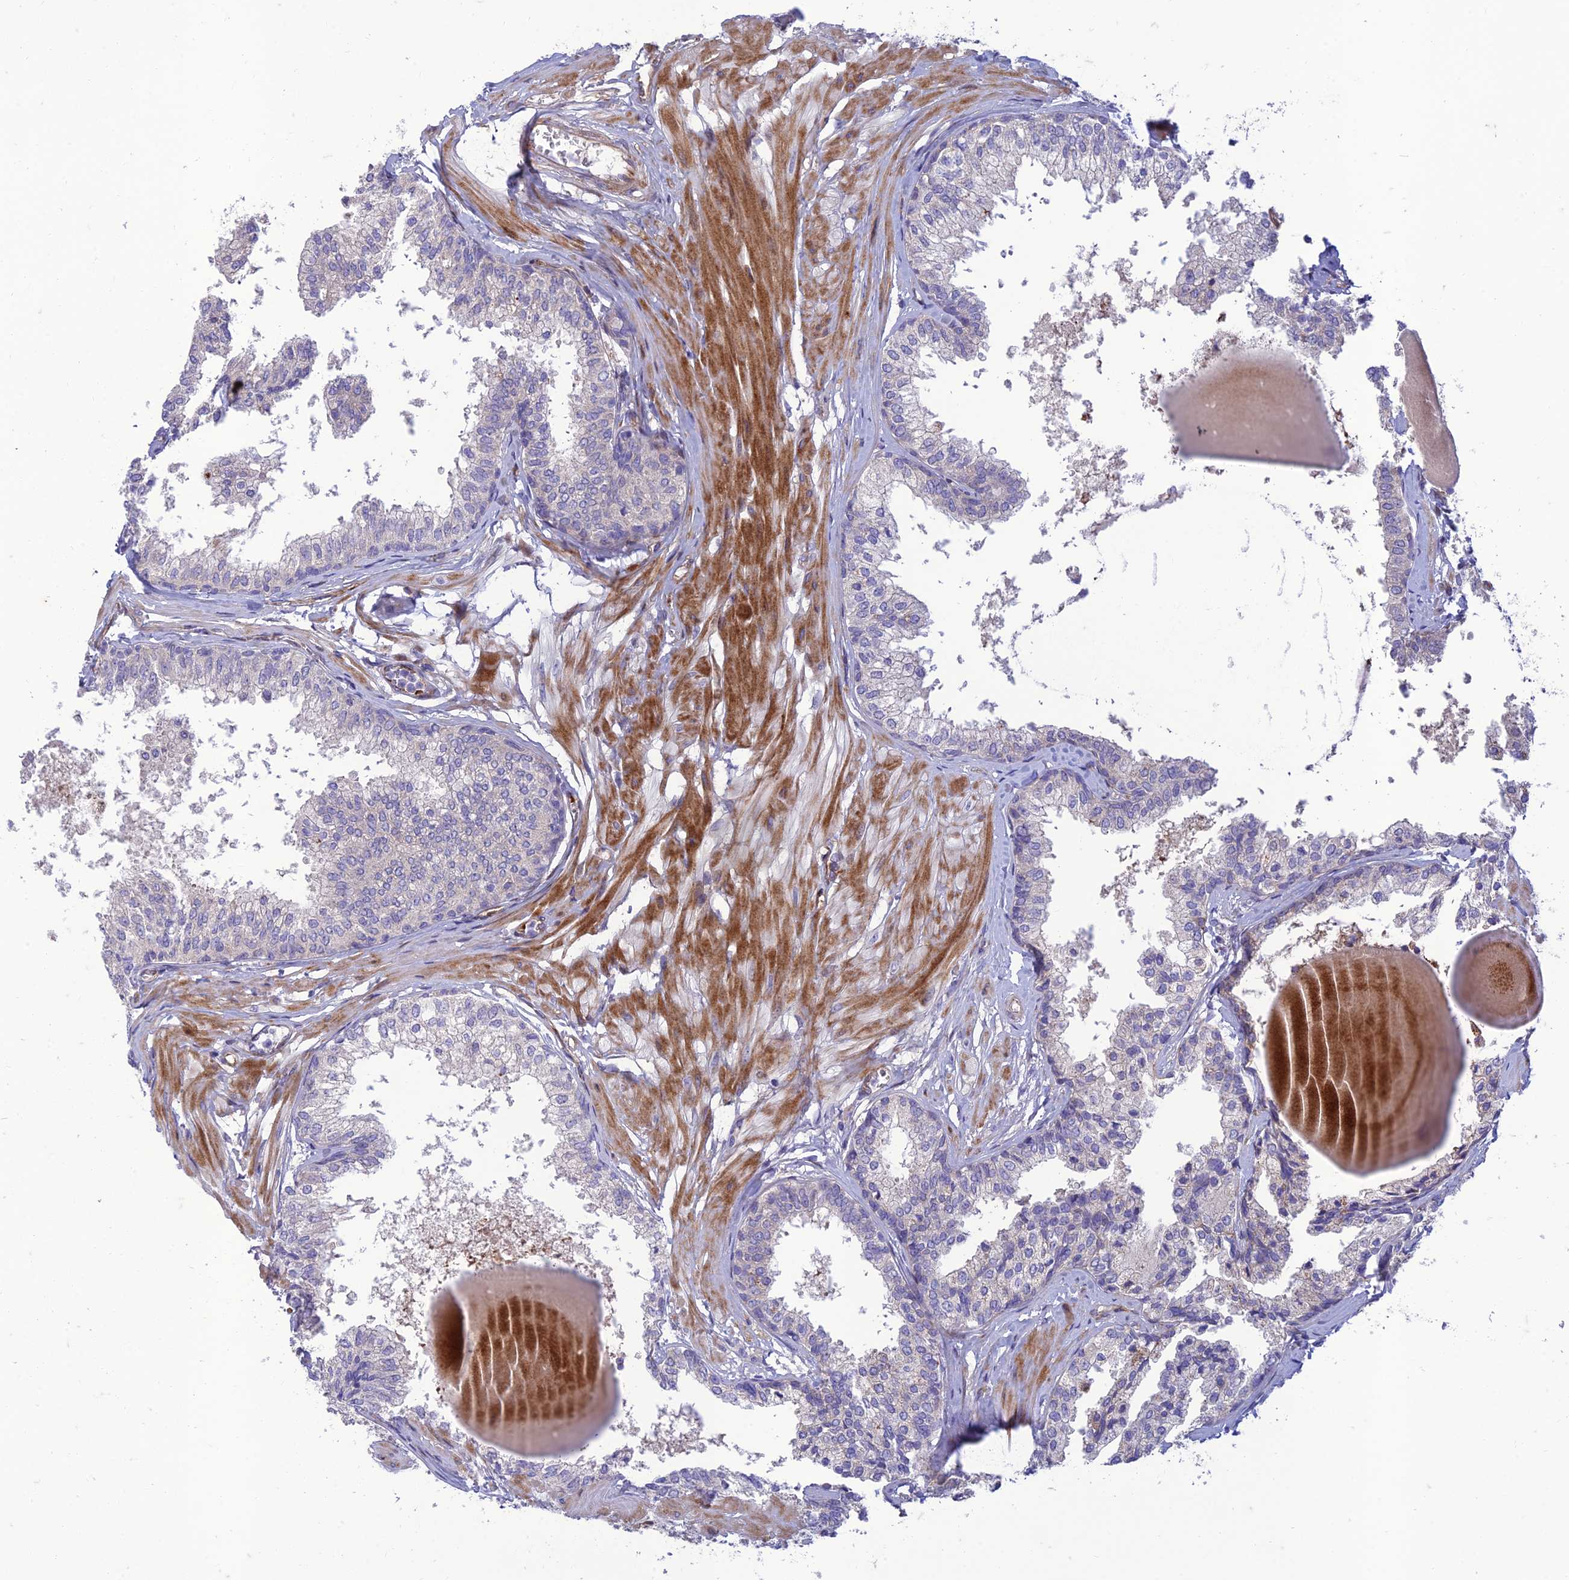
{"staining": {"intensity": "negative", "quantity": "none", "location": "none"}, "tissue": "prostate", "cell_type": "Glandular cells", "image_type": "normal", "snomed": [{"axis": "morphology", "description": "Normal tissue, NOS"}, {"axis": "topography", "description": "Prostate"}], "caption": "The immunohistochemistry (IHC) histopathology image has no significant positivity in glandular cells of prostate.", "gene": "SEL1L3", "patient": {"sex": "male", "age": 48}}